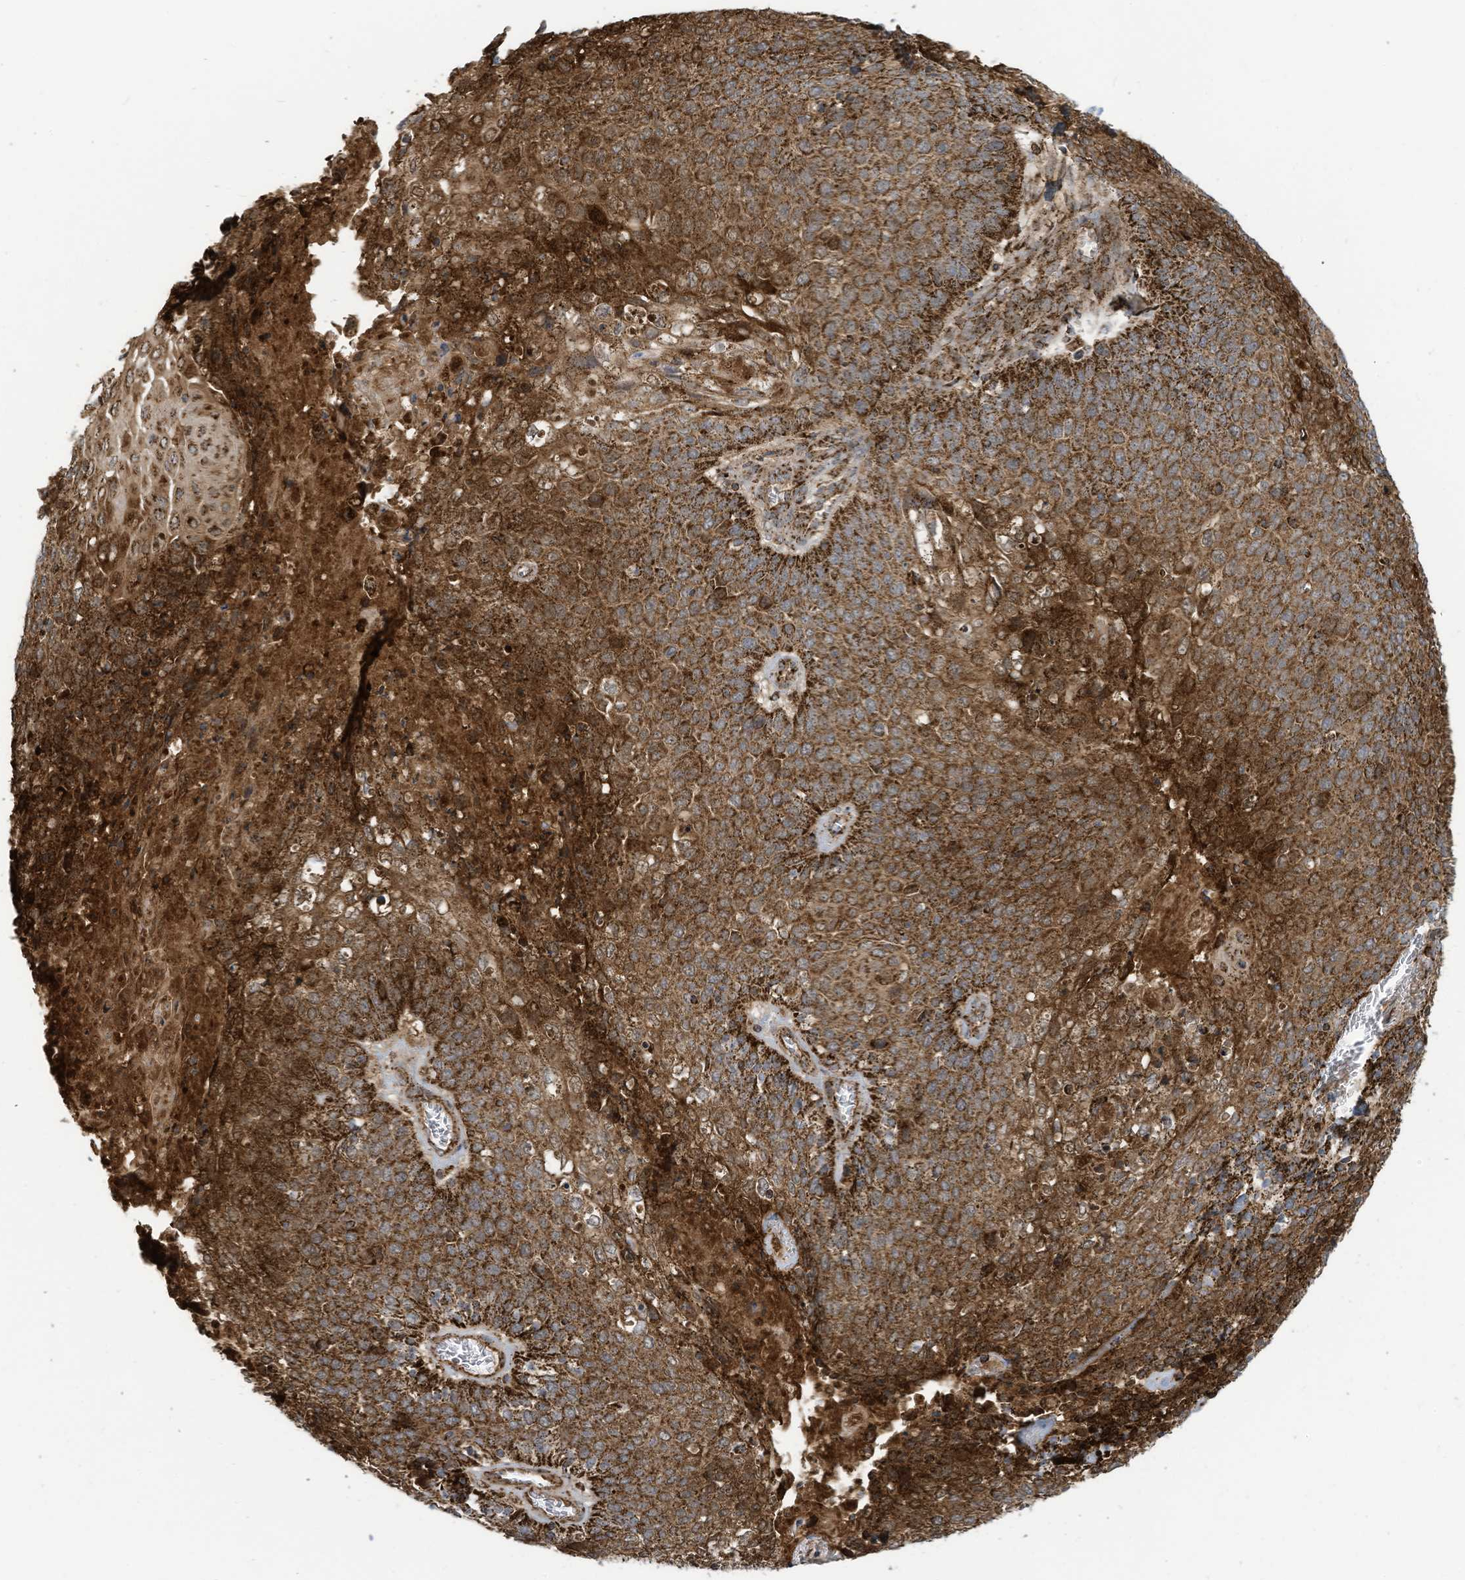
{"staining": {"intensity": "strong", "quantity": ">75%", "location": "cytoplasmic/membranous"}, "tissue": "cervical cancer", "cell_type": "Tumor cells", "image_type": "cancer", "snomed": [{"axis": "morphology", "description": "Squamous cell carcinoma, NOS"}, {"axis": "topography", "description": "Cervix"}], "caption": "About >75% of tumor cells in human cervical squamous cell carcinoma display strong cytoplasmic/membranous protein expression as visualized by brown immunohistochemical staining.", "gene": "COX10", "patient": {"sex": "female", "age": 39}}